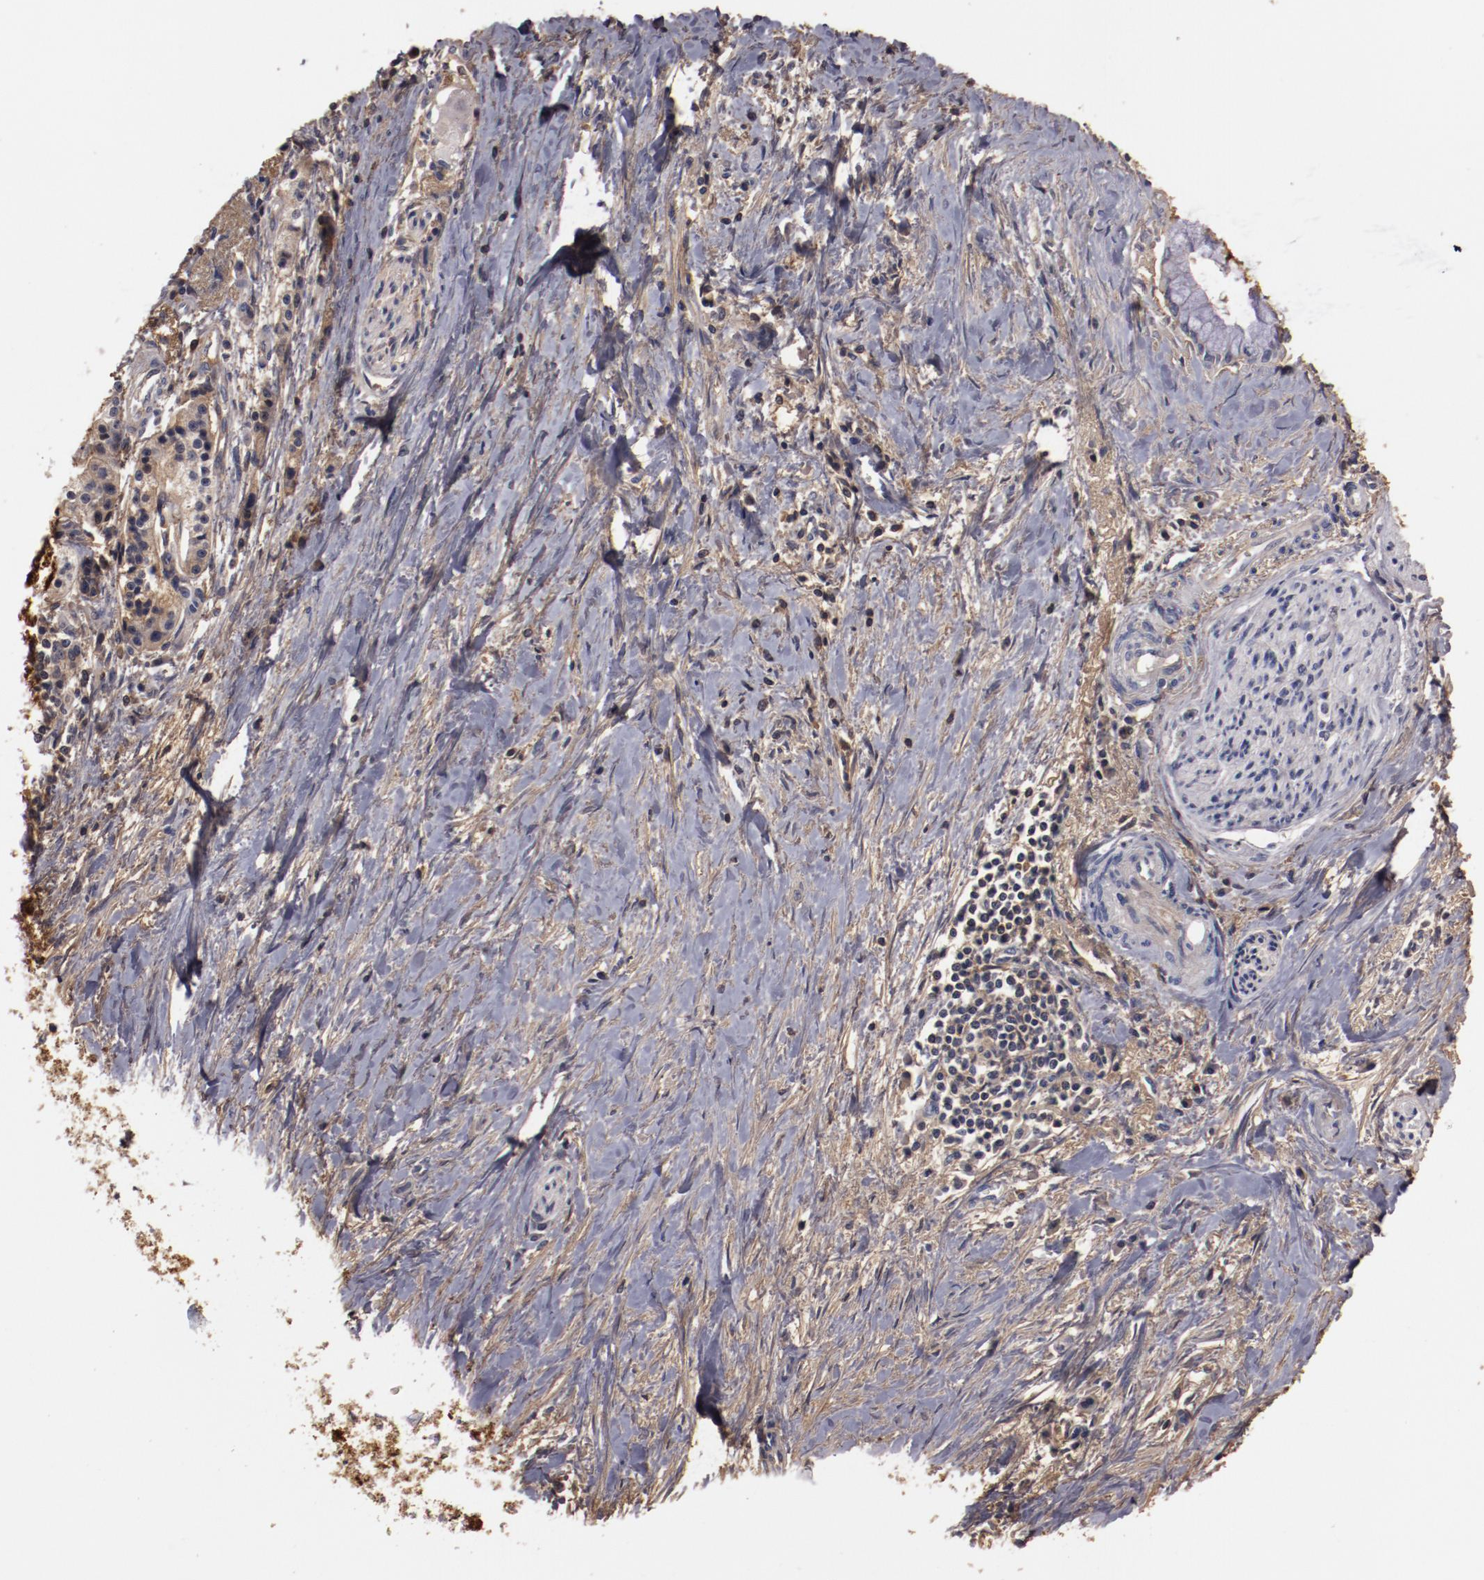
{"staining": {"intensity": "weak", "quantity": "25%-75%", "location": "cytoplasmic/membranous"}, "tissue": "pancreatic cancer", "cell_type": "Tumor cells", "image_type": "cancer", "snomed": [{"axis": "morphology", "description": "Adenocarcinoma, NOS"}, {"axis": "topography", "description": "Pancreas"}], "caption": "High-magnification brightfield microscopy of pancreatic cancer (adenocarcinoma) stained with DAB (3,3'-diaminobenzidine) (brown) and counterstained with hematoxylin (blue). tumor cells exhibit weak cytoplasmic/membranous staining is seen in approximately25%-75% of cells.", "gene": "MBL2", "patient": {"sex": "male", "age": 59}}